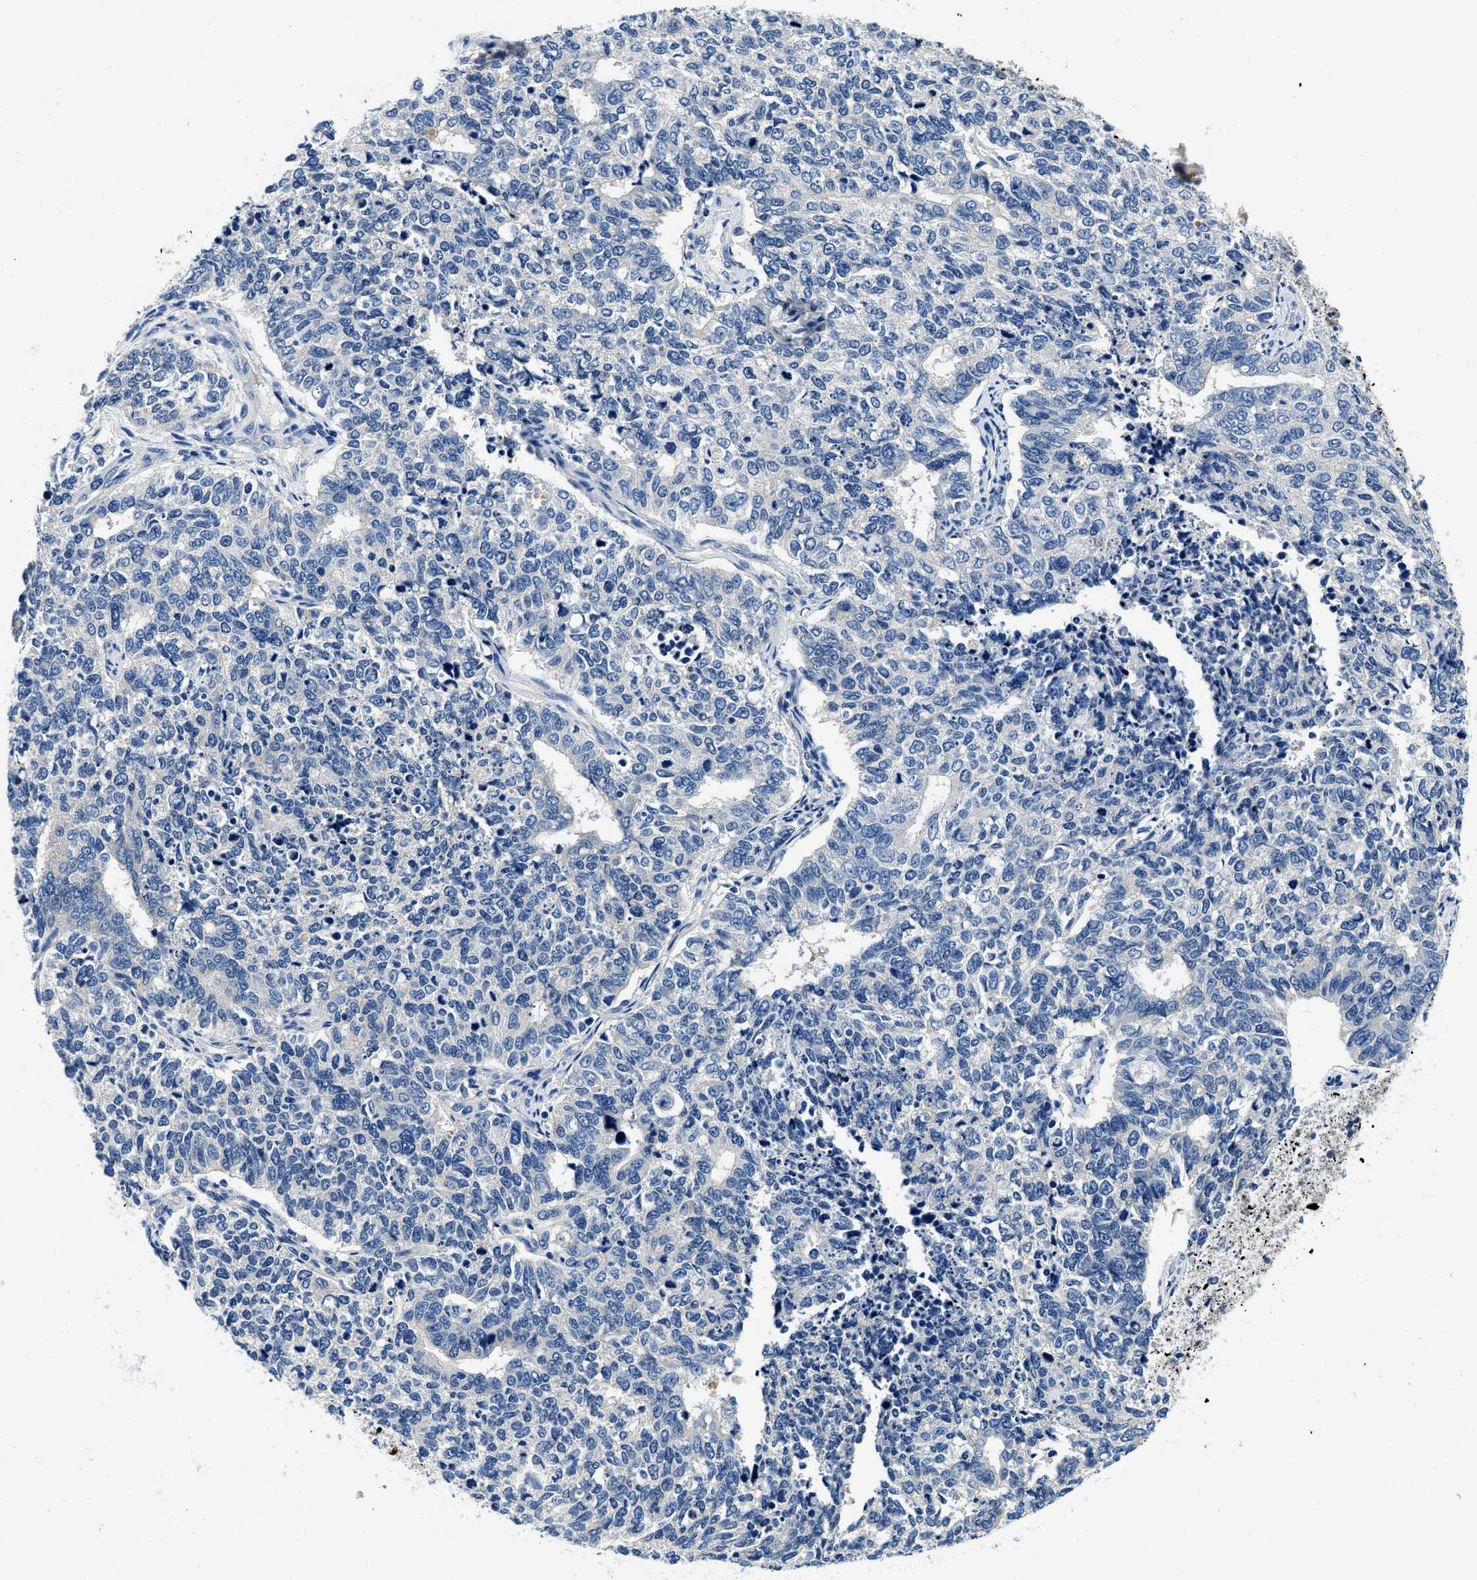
{"staining": {"intensity": "negative", "quantity": "none", "location": "none"}, "tissue": "cervical cancer", "cell_type": "Tumor cells", "image_type": "cancer", "snomed": [{"axis": "morphology", "description": "Squamous cell carcinoma, NOS"}, {"axis": "topography", "description": "Cervix"}], "caption": "The immunohistochemistry (IHC) image has no significant positivity in tumor cells of squamous cell carcinoma (cervical) tissue.", "gene": "ZFAND3", "patient": {"sex": "female", "age": 63}}